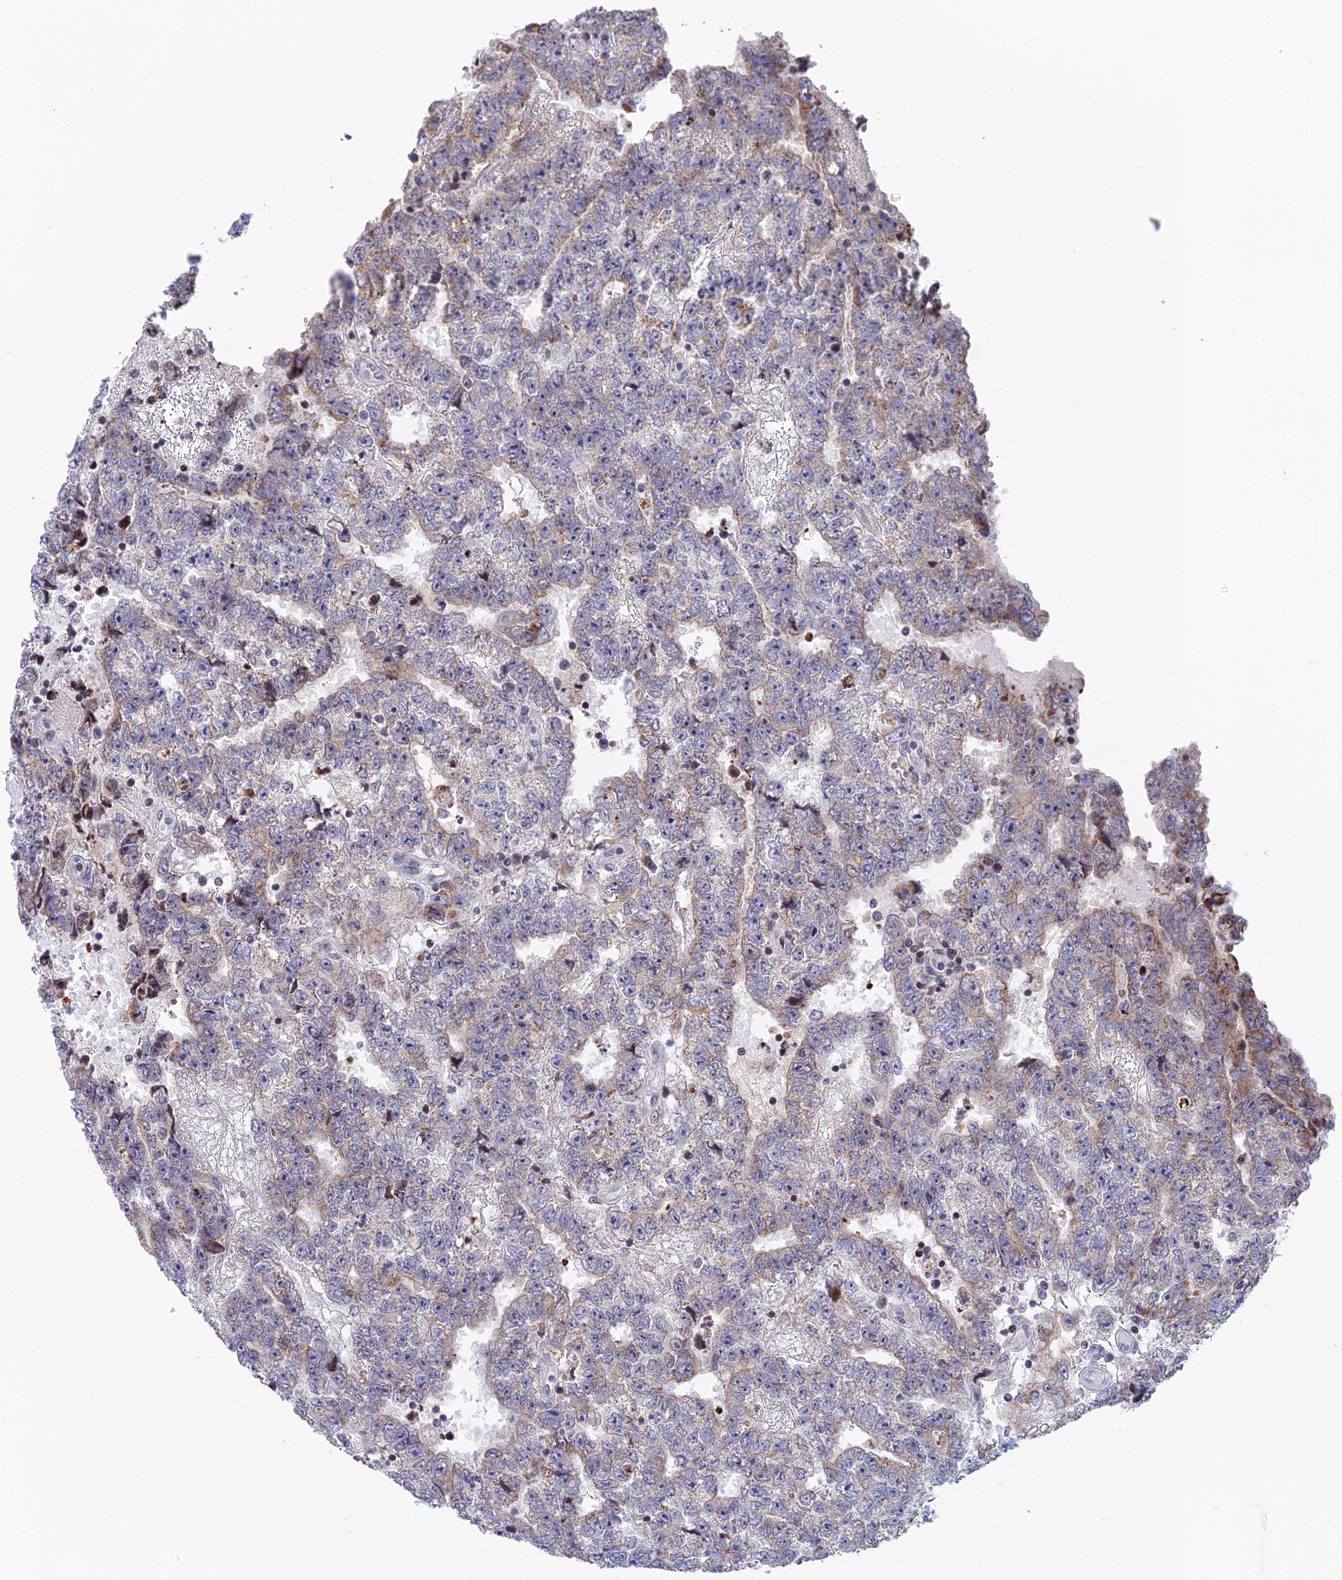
{"staining": {"intensity": "weak", "quantity": "25%-75%", "location": "cytoplasmic/membranous"}, "tissue": "testis cancer", "cell_type": "Tumor cells", "image_type": "cancer", "snomed": [{"axis": "morphology", "description": "Carcinoma, Embryonal, NOS"}, {"axis": "topography", "description": "Testis"}], "caption": "The histopathology image reveals a brown stain indicating the presence of a protein in the cytoplasmic/membranous of tumor cells in testis embryonal carcinoma. Nuclei are stained in blue.", "gene": "AFF3", "patient": {"sex": "male", "age": 25}}